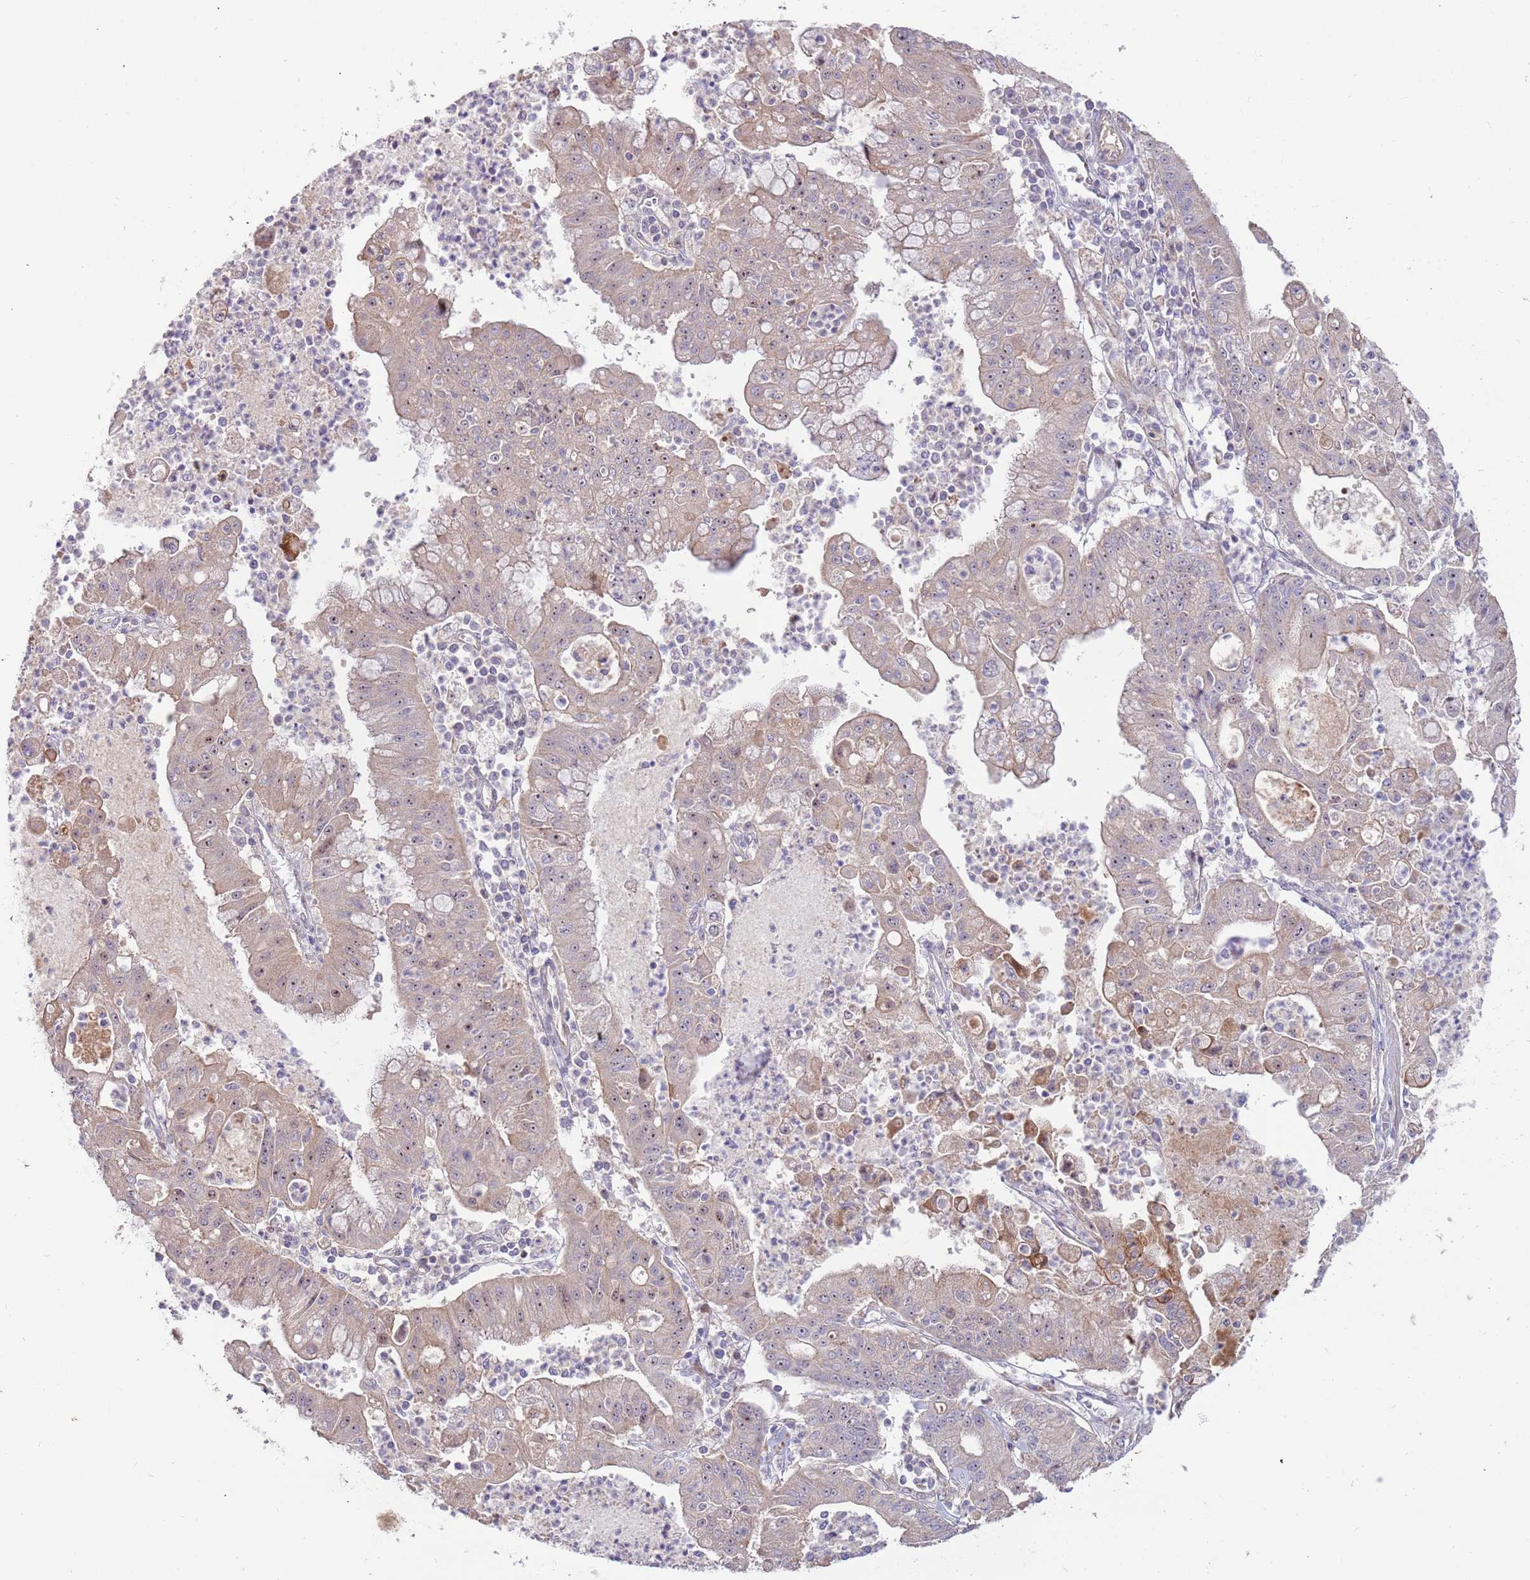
{"staining": {"intensity": "weak", "quantity": "25%-75%", "location": "cytoplasmic/membranous,nuclear"}, "tissue": "ovarian cancer", "cell_type": "Tumor cells", "image_type": "cancer", "snomed": [{"axis": "morphology", "description": "Cystadenocarcinoma, mucinous, NOS"}, {"axis": "topography", "description": "Ovary"}], "caption": "A low amount of weak cytoplasmic/membranous and nuclear staining is appreciated in approximately 25%-75% of tumor cells in mucinous cystadenocarcinoma (ovarian) tissue. Ihc stains the protein of interest in brown and the nuclei are stained blue.", "gene": "TRAPPC6B", "patient": {"sex": "female", "age": 70}}